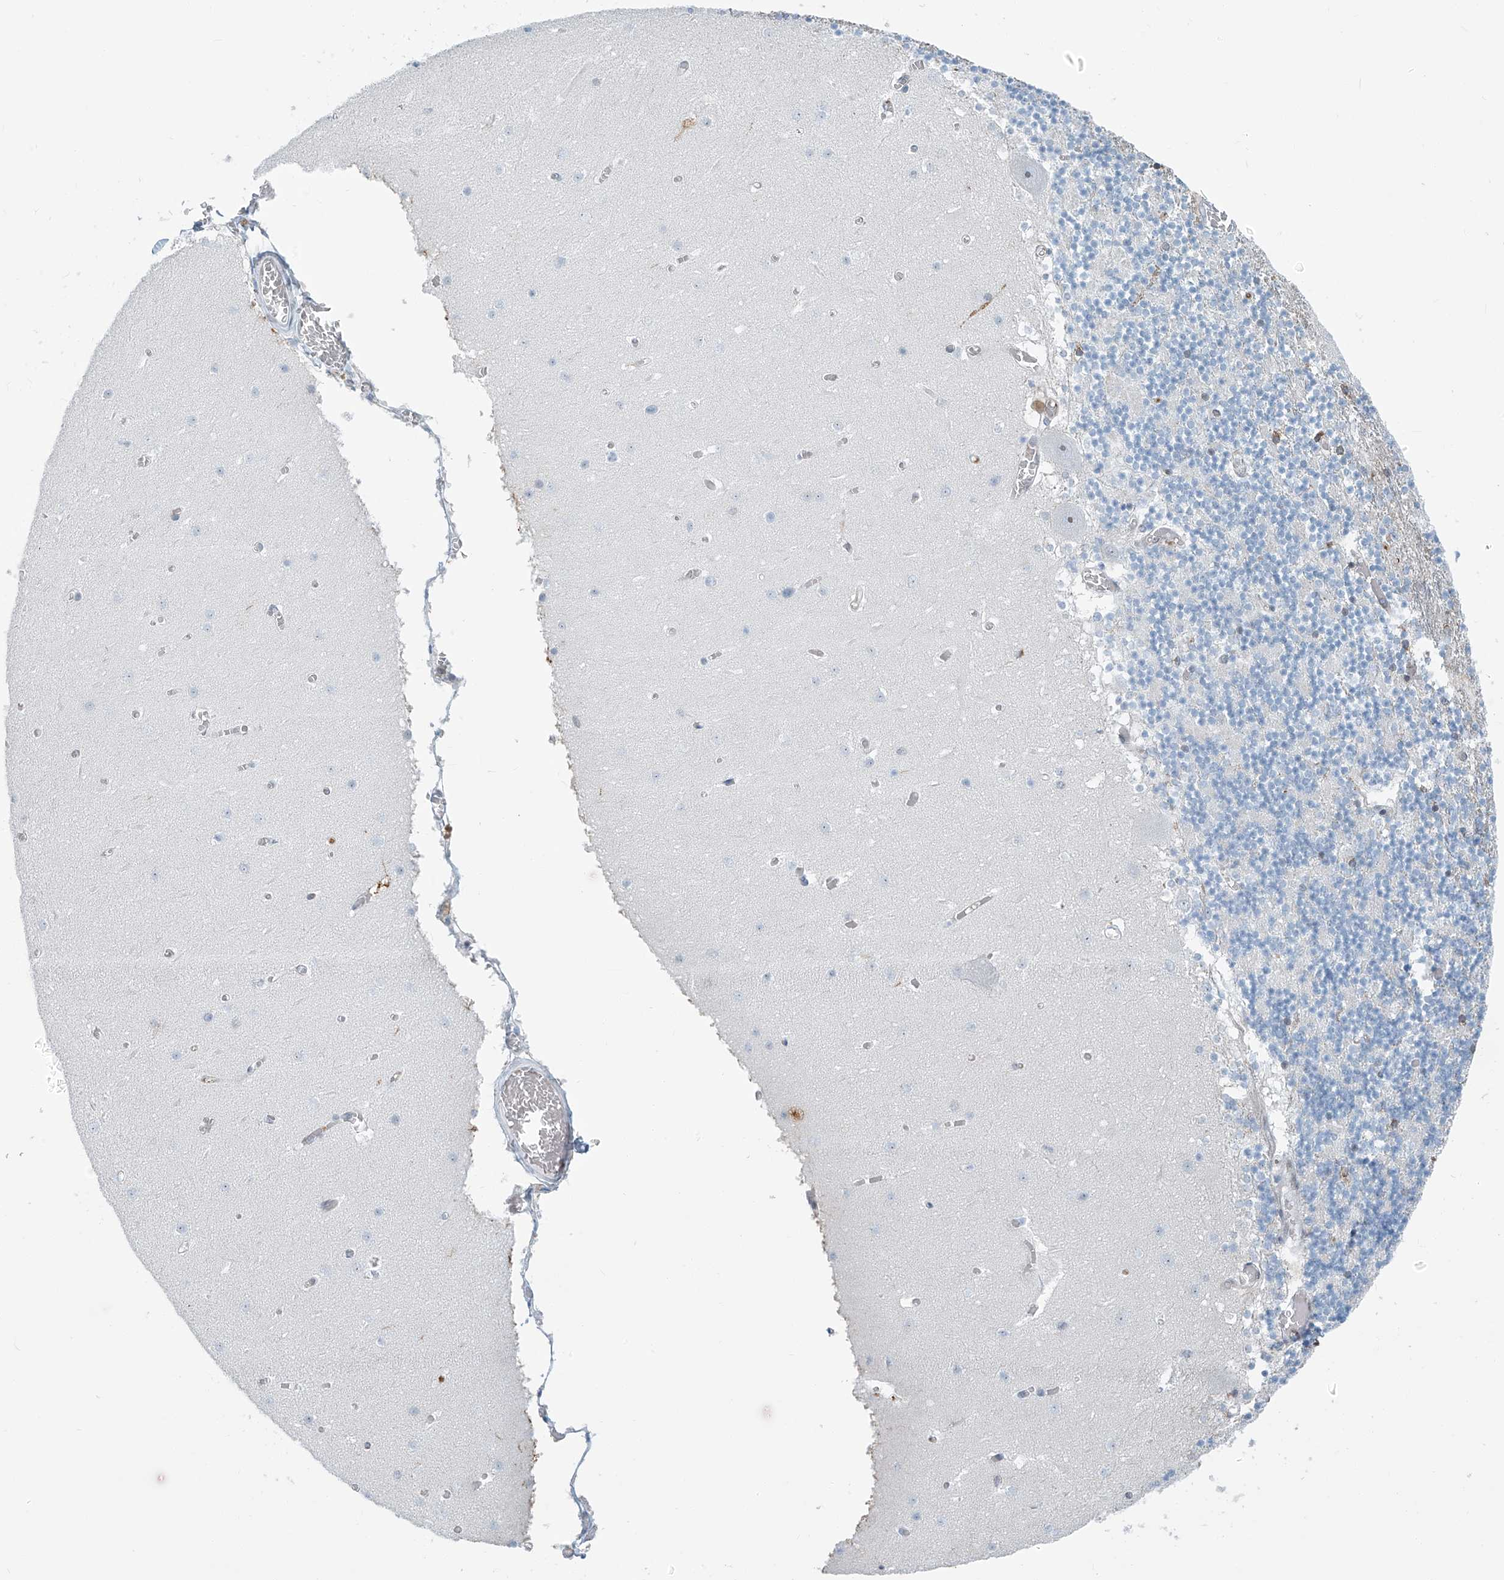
{"staining": {"intensity": "moderate", "quantity": "25%-75%", "location": "nuclear"}, "tissue": "cerebellum", "cell_type": "Cells in granular layer", "image_type": "normal", "snomed": [{"axis": "morphology", "description": "Normal tissue, NOS"}, {"axis": "topography", "description": "Cerebellum"}], "caption": "An immunohistochemistry image of unremarkable tissue is shown. Protein staining in brown labels moderate nuclear positivity in cerebellum within cells in granular layer.", "gene": "ENSG00000257390", "patient": {"sex": "female", "age": 28}}